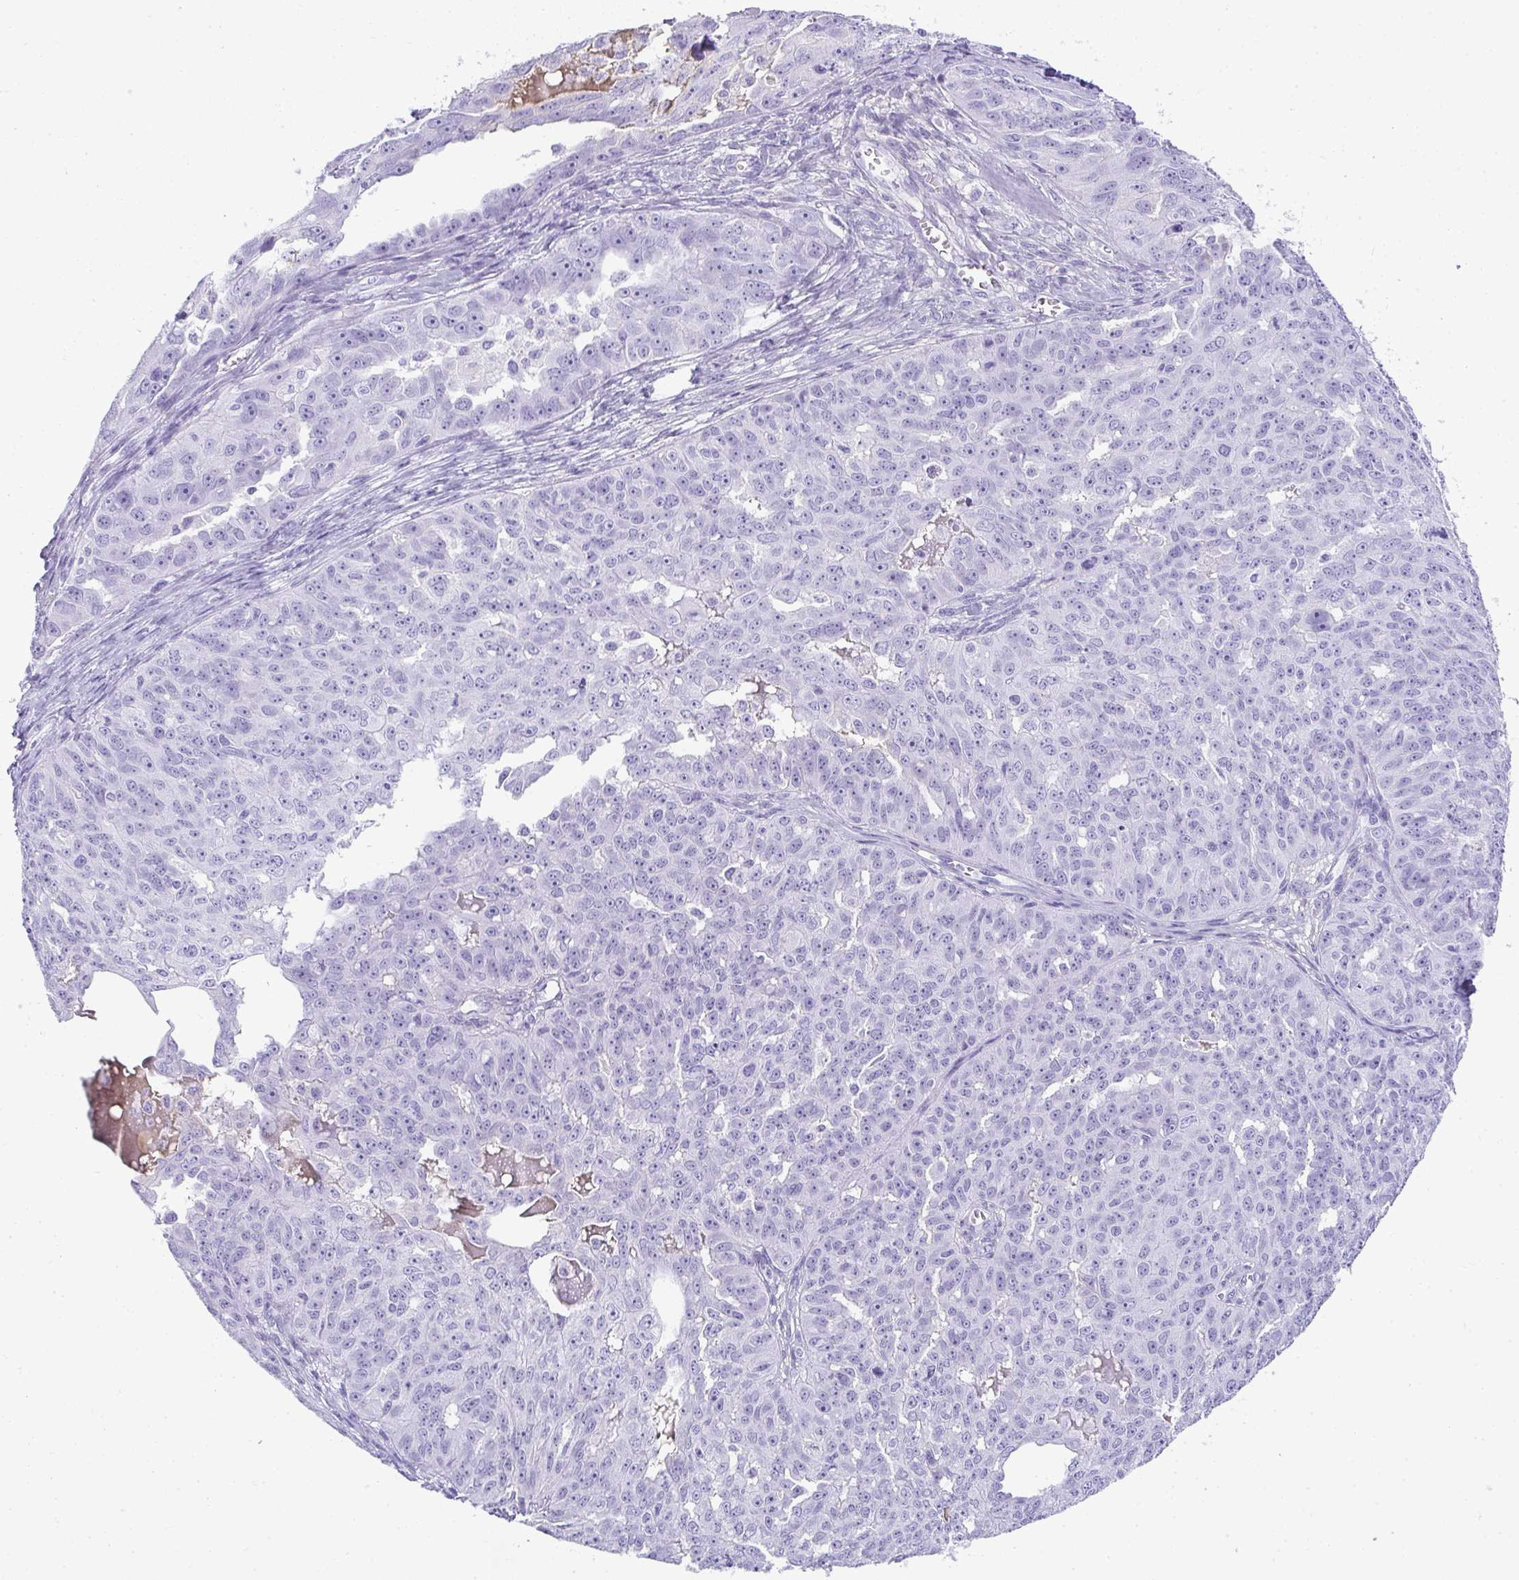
{"staining": {"intensity": "negative", "quantity": "none", "location": "none"}, "tissue": "ovarian cancer", "cell_type": "Tumor cells", "image_type": "cancer", "snomed": [{"axis": "morphology", "description": "Carcinoma, endometroid"}, {"axis": "topography", "description": "Ovary"}], "caption": "High power microscopy photomicrograph of an immunohistochemistry (IHC) image of endometroid carcinoma (ovarian), revealing no significant expression in tumor cells.", "gene": "ZSWIM3", "patient": {"sex": "female", "age": 70}}